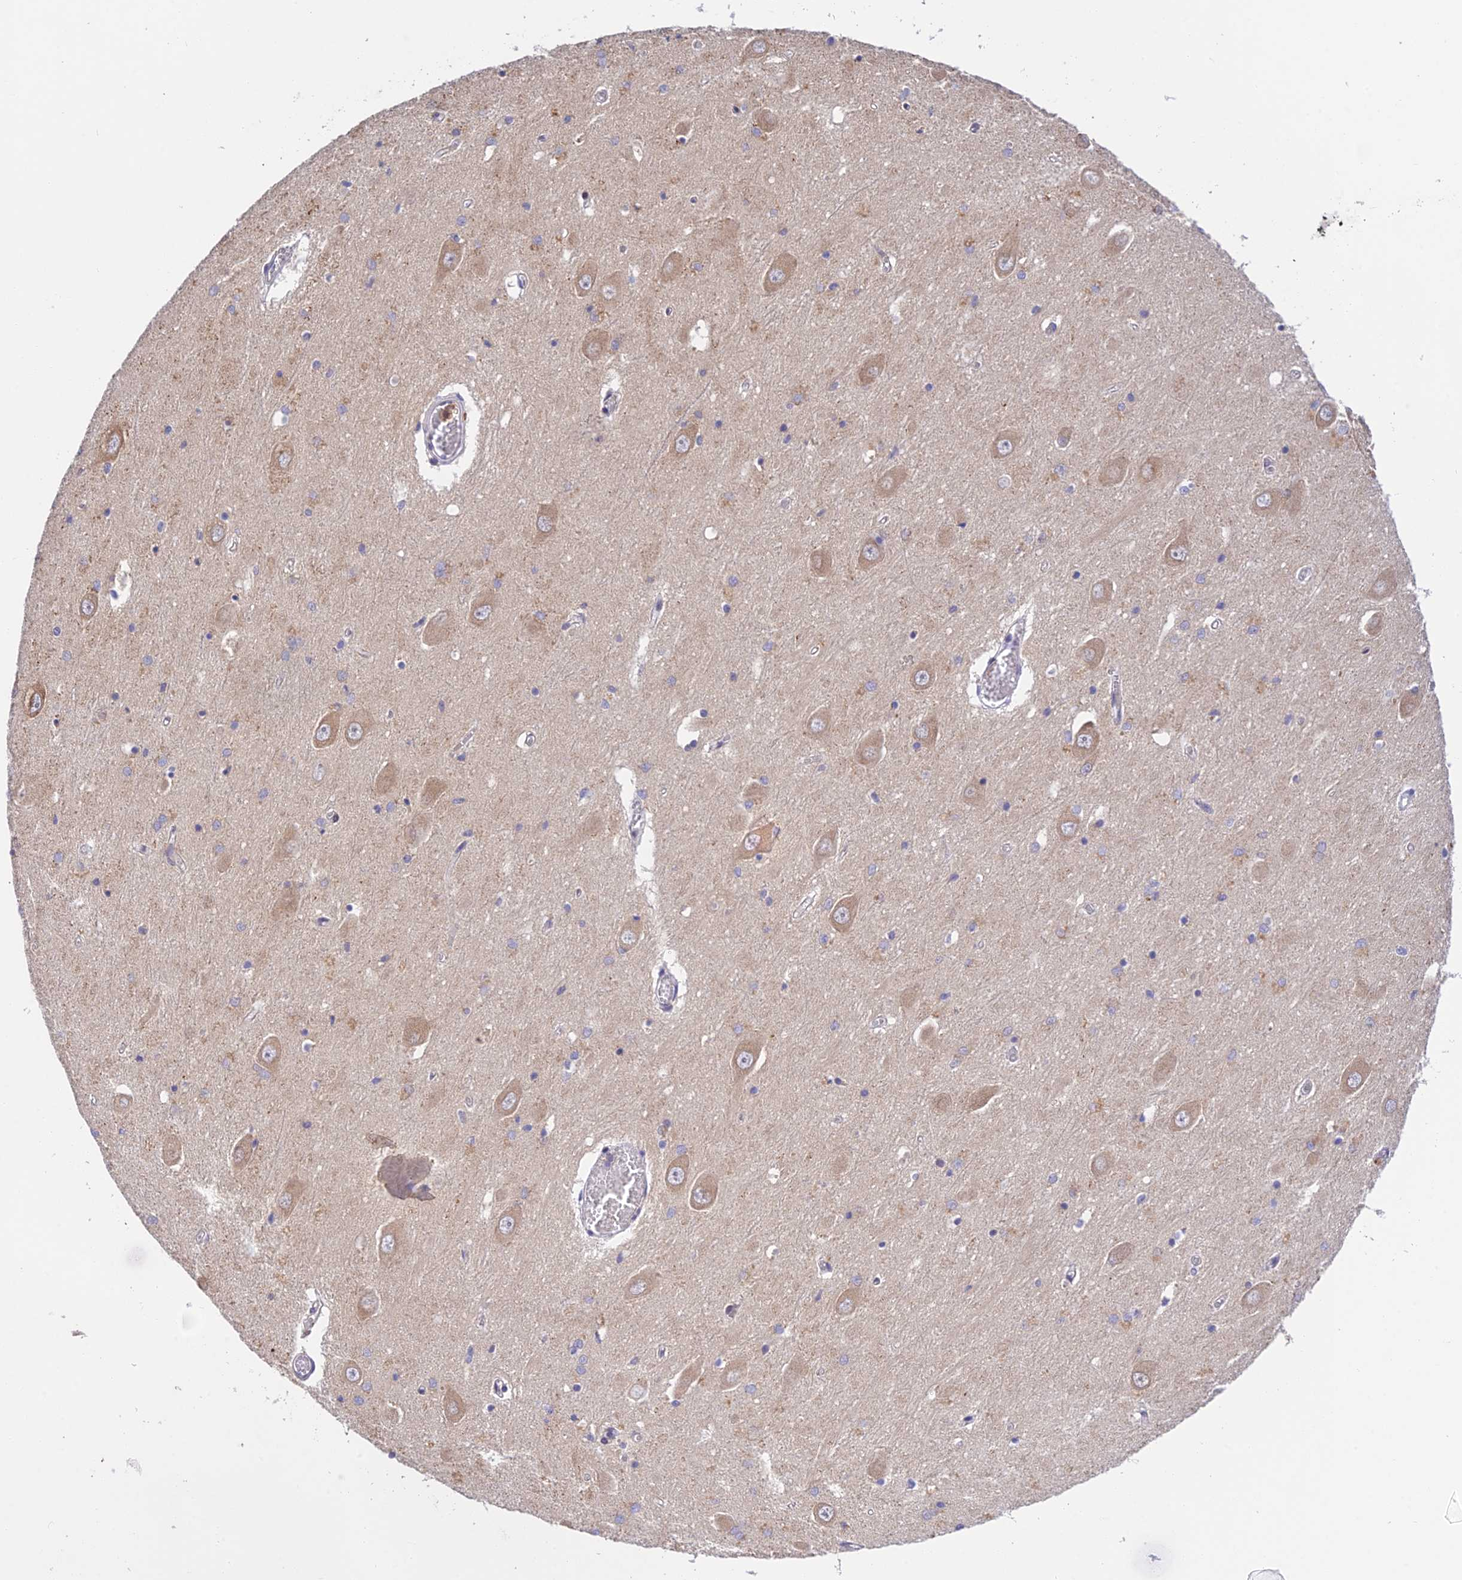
{"staining": {"intensity": "weak", "quantity": "<25%", "location": "cytoplasmic/membranous"}, "tissue": "hippocampus", "cell_type": "Glial cells", "image_type": "normal", "snomed": [{"axis": "morphology", "description": "Normal tissue, NOS"}, {"axis": "topography", "description": "Hippocampus"}], "caption": "Hippocampus stained for a protein using IHC shows no positivity glial cells.", "gene": "PEX16", "patient": {"sex": "male", "age": 70}}